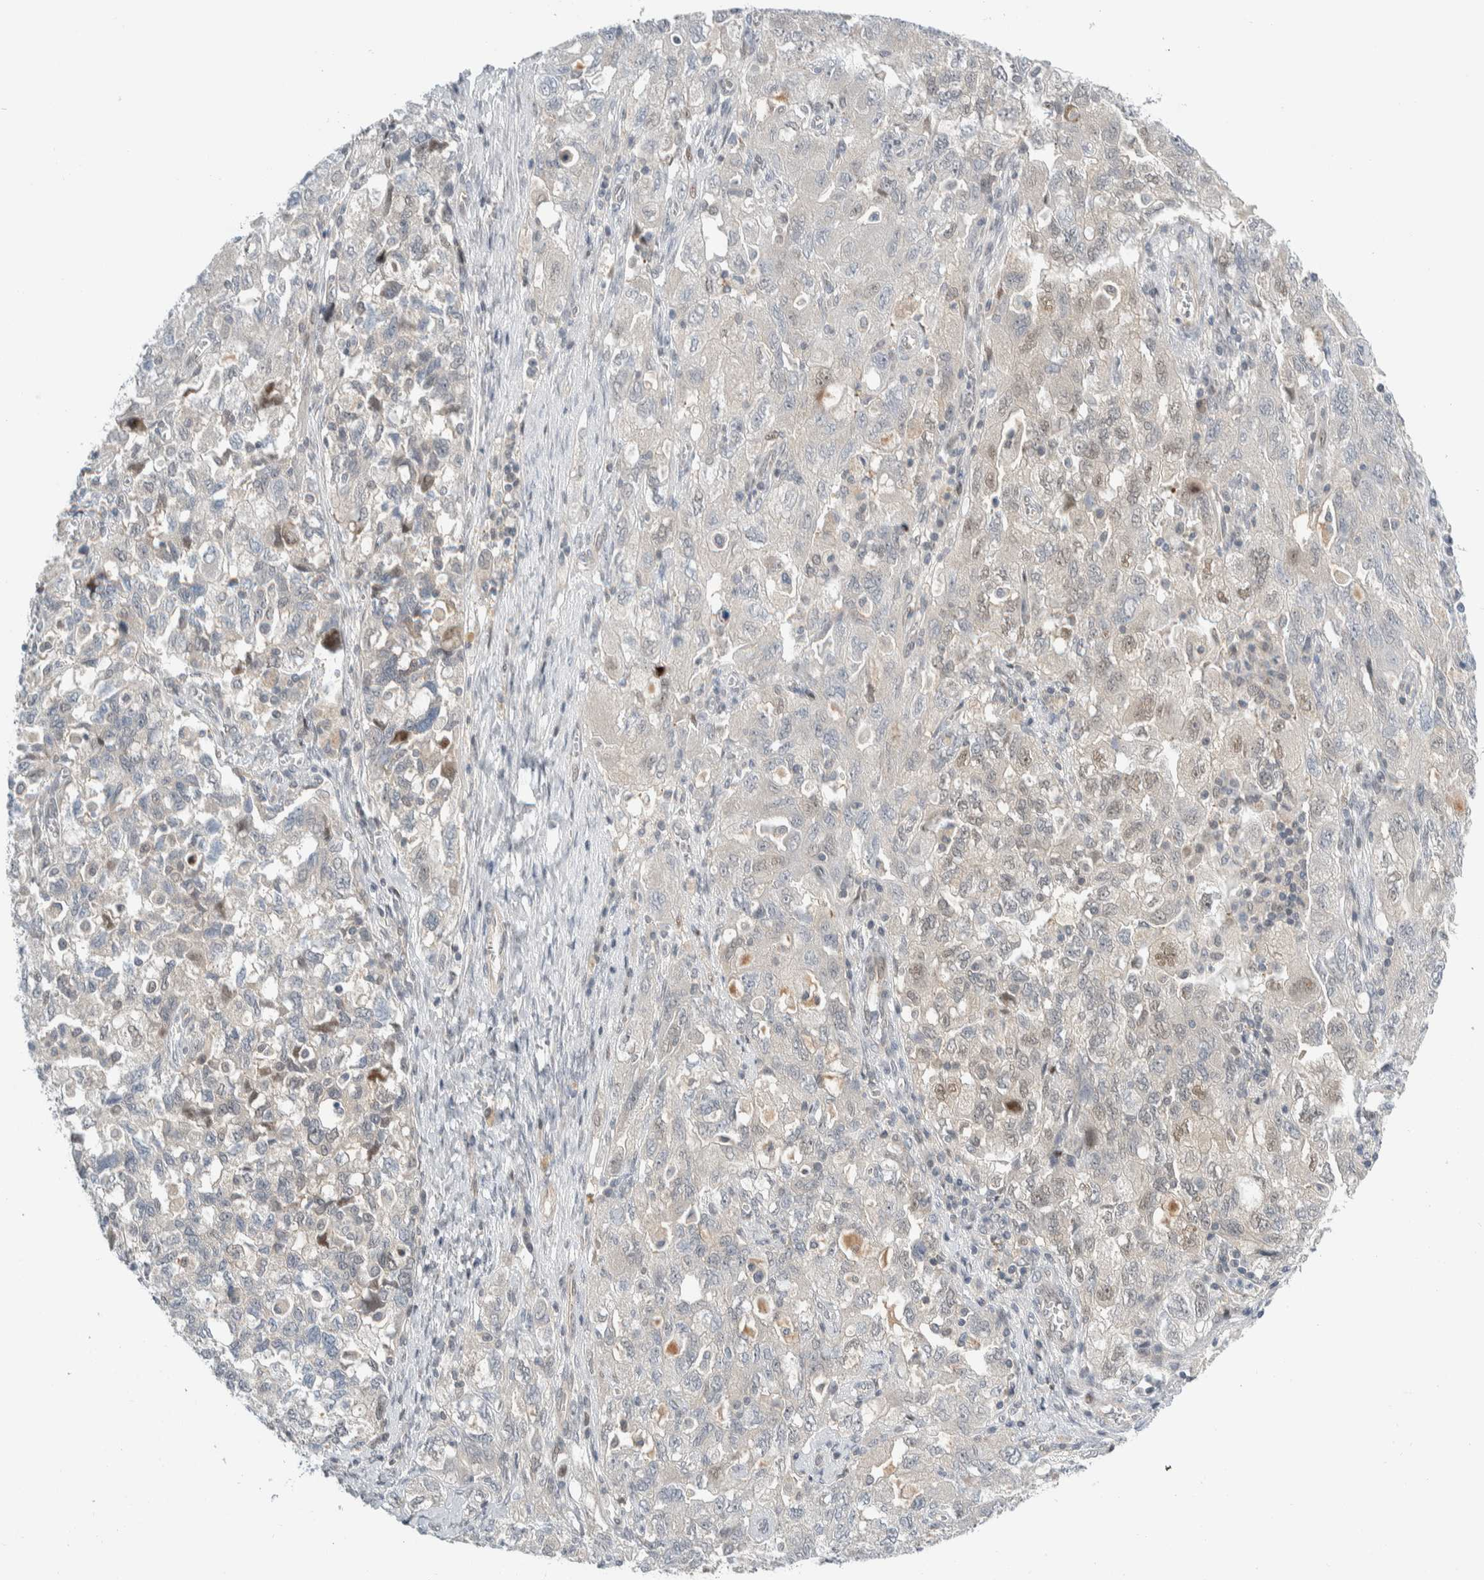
{"staining": {"intensity": "negative", "quantity": "none", "location": "none"}, "tissue": "ovarian cancer", "cell_type": "Tumor cells", "image_type": "cancer", "snomed": [{"axis": "morphology", "description": "Carcinoma, NOS"}, {"axis": "morphology", "description": "Cystadenocarcinoma, serous, NOS"}, {"axis": "topography", "description": "Ovary"}], "caption": "DAB immunohistochemical staining of ovarian serous cystadenocarcinoma displays no significant expression in tumor cells.", "gene": "NCR3LG1", "patient": {"sex": "female", "age": 69}}